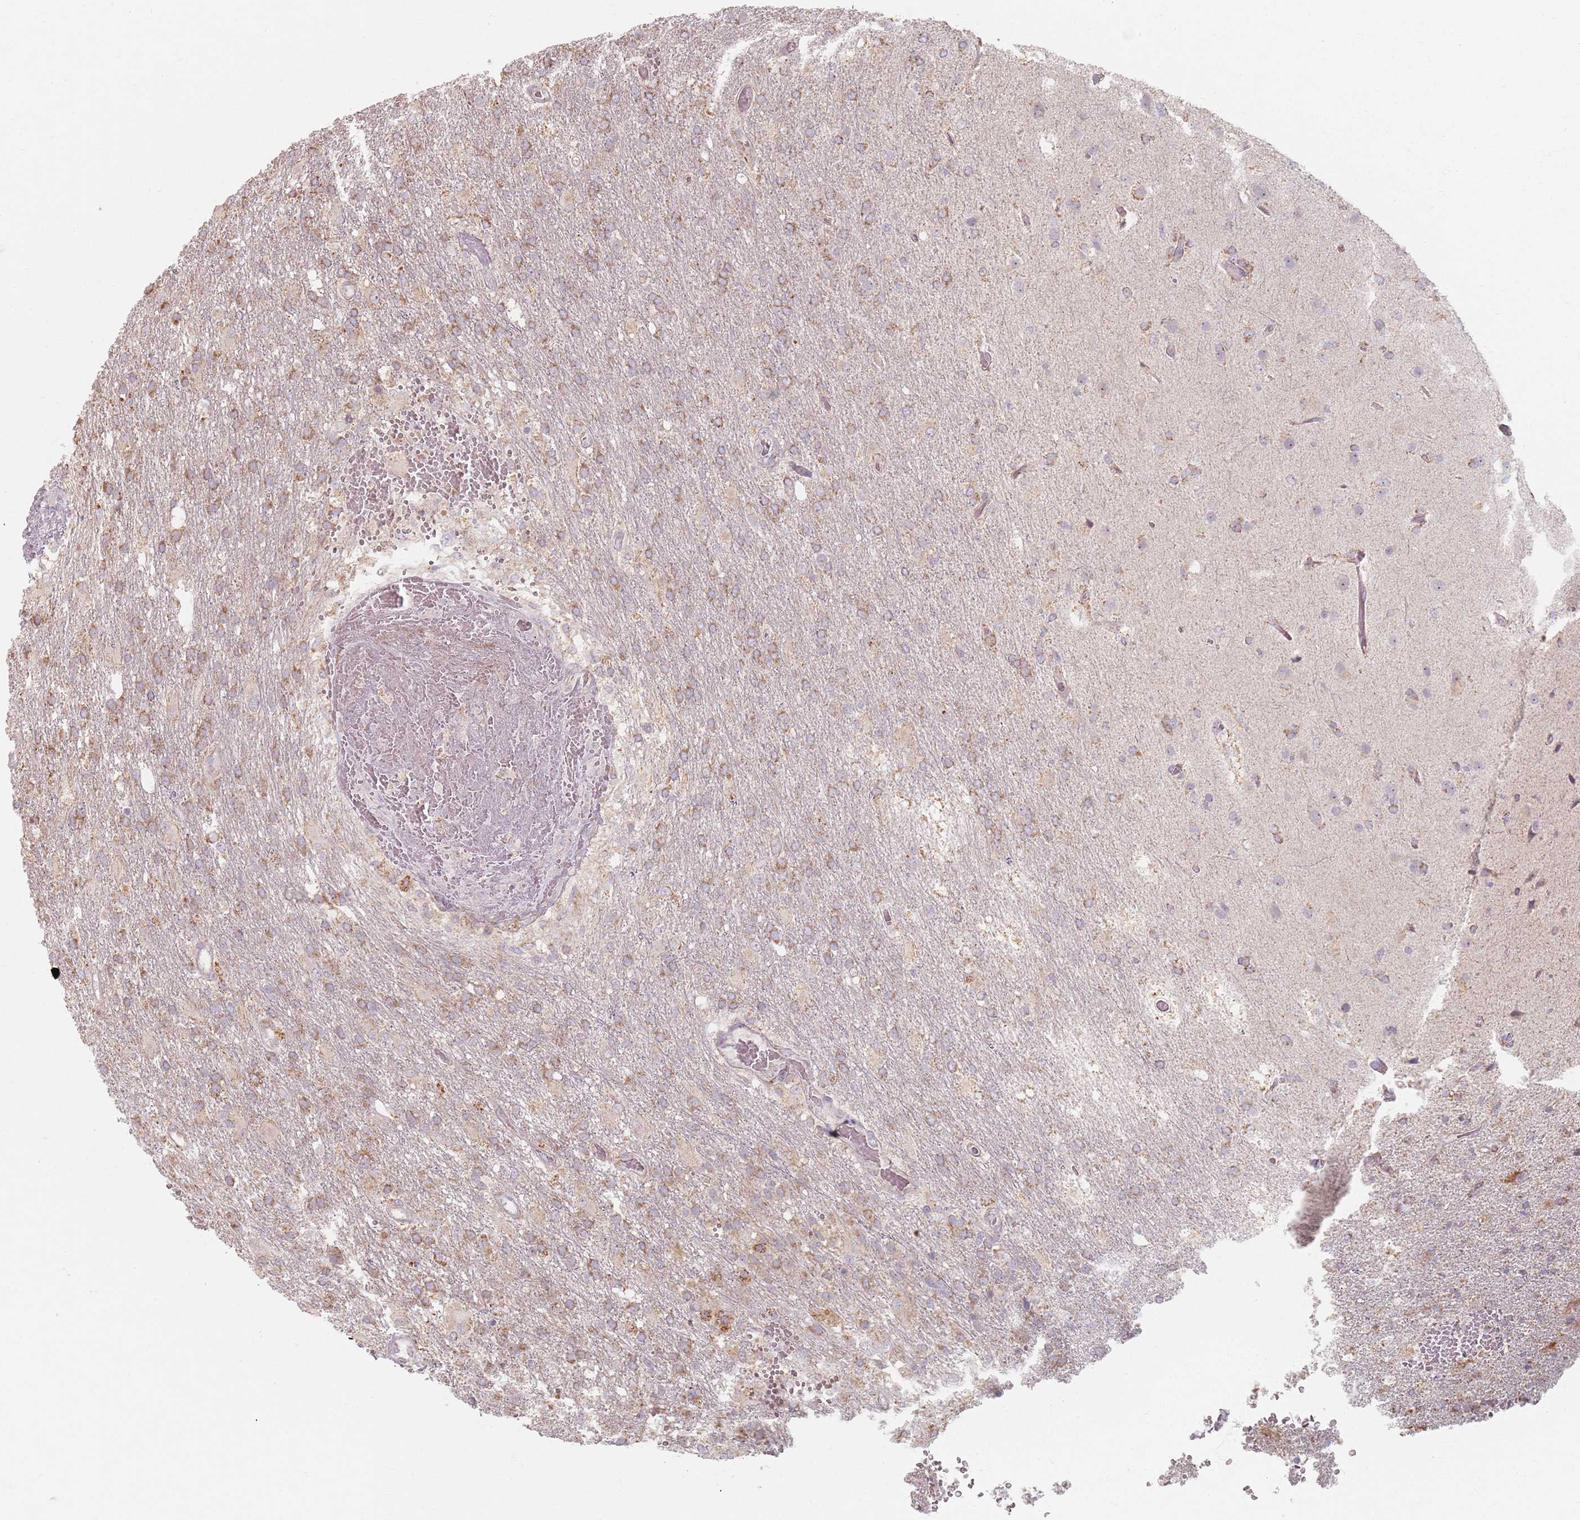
{"staining": {"intensity": "moderate", "quantity": "25%-75%", "location": "cytoplasmic/membranous"}, "tissue": "glioma", "cell_type": "Tumor cells", "image_type": "cancer", "snomed": [{"axis": "morphology", "description": "Glioma, malignant, High grade"}, {"axis": "topography", "description": "Brain"}], "caption": "A histopathology image showing moderate cytoplasmic/membranous staining in approximately 25%-75% of tumor cells in glioma, as visualized by brown immunohistochemical staining.", "gene": "PKD2L2", "patient": {"sex": "female", "age": 74}}